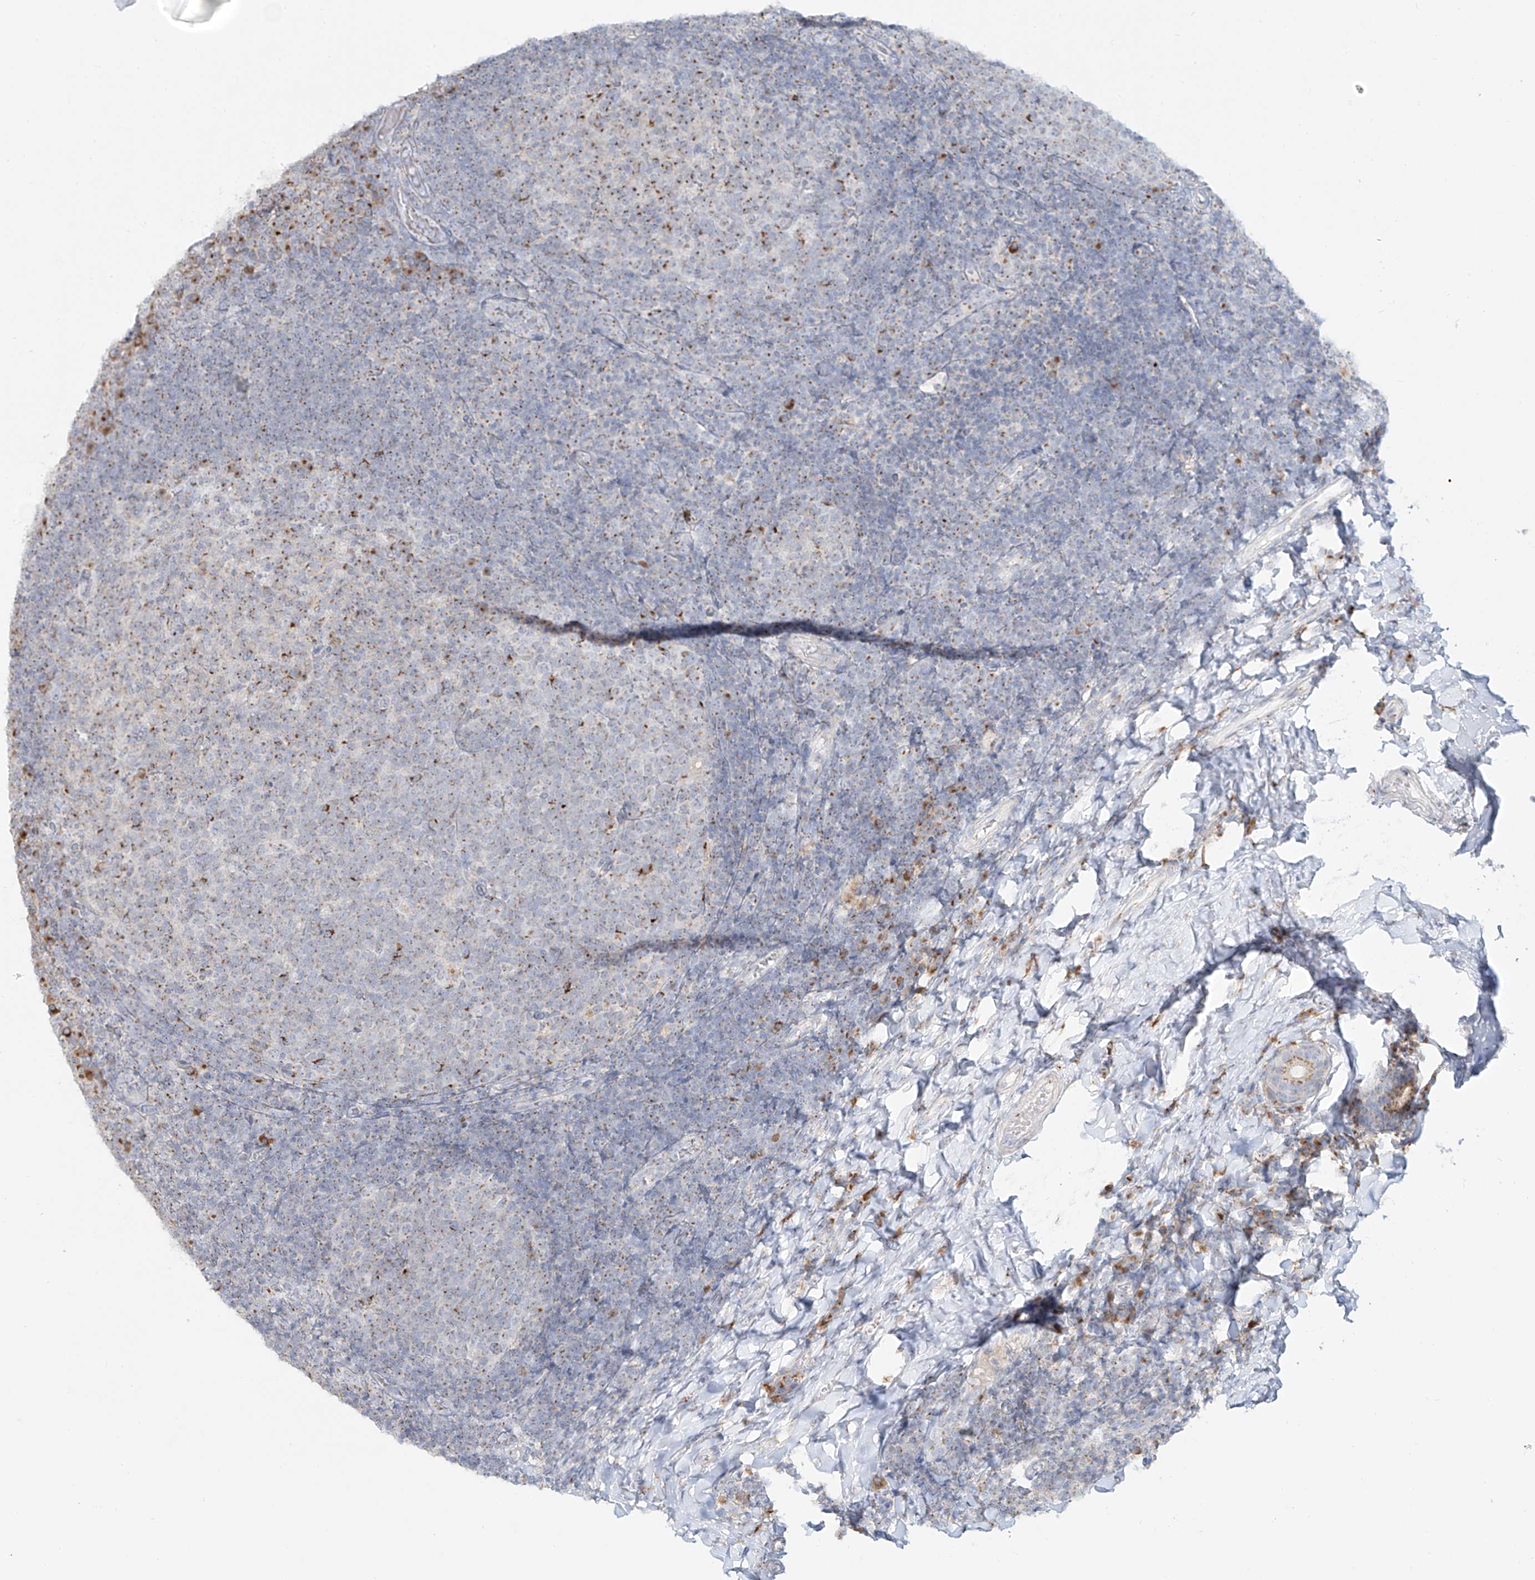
{"staining": {"intensity": "moderate", "quantity": "<25%", "location": "cytoplasmic/membranous"}, "tissue": "tonsil", "cell_type": "Germinal center cells", "image_type": "normal", "snomed": [{"axis": "morphology", "description": "Normal tissue, NOS"}, {"axis": "topography", "description": "Tonsil"}], "caption": "A high-resolution micrograph shows IHC staining of unremarkable tonsil, which shows moderate cytoplasmic/membranous staining in about <25% of germinal center cells. (IHC, brightfield microscopy, high magnification).", "gene": "BSDC1", "patient": {"sex": "female", "age": 19}}